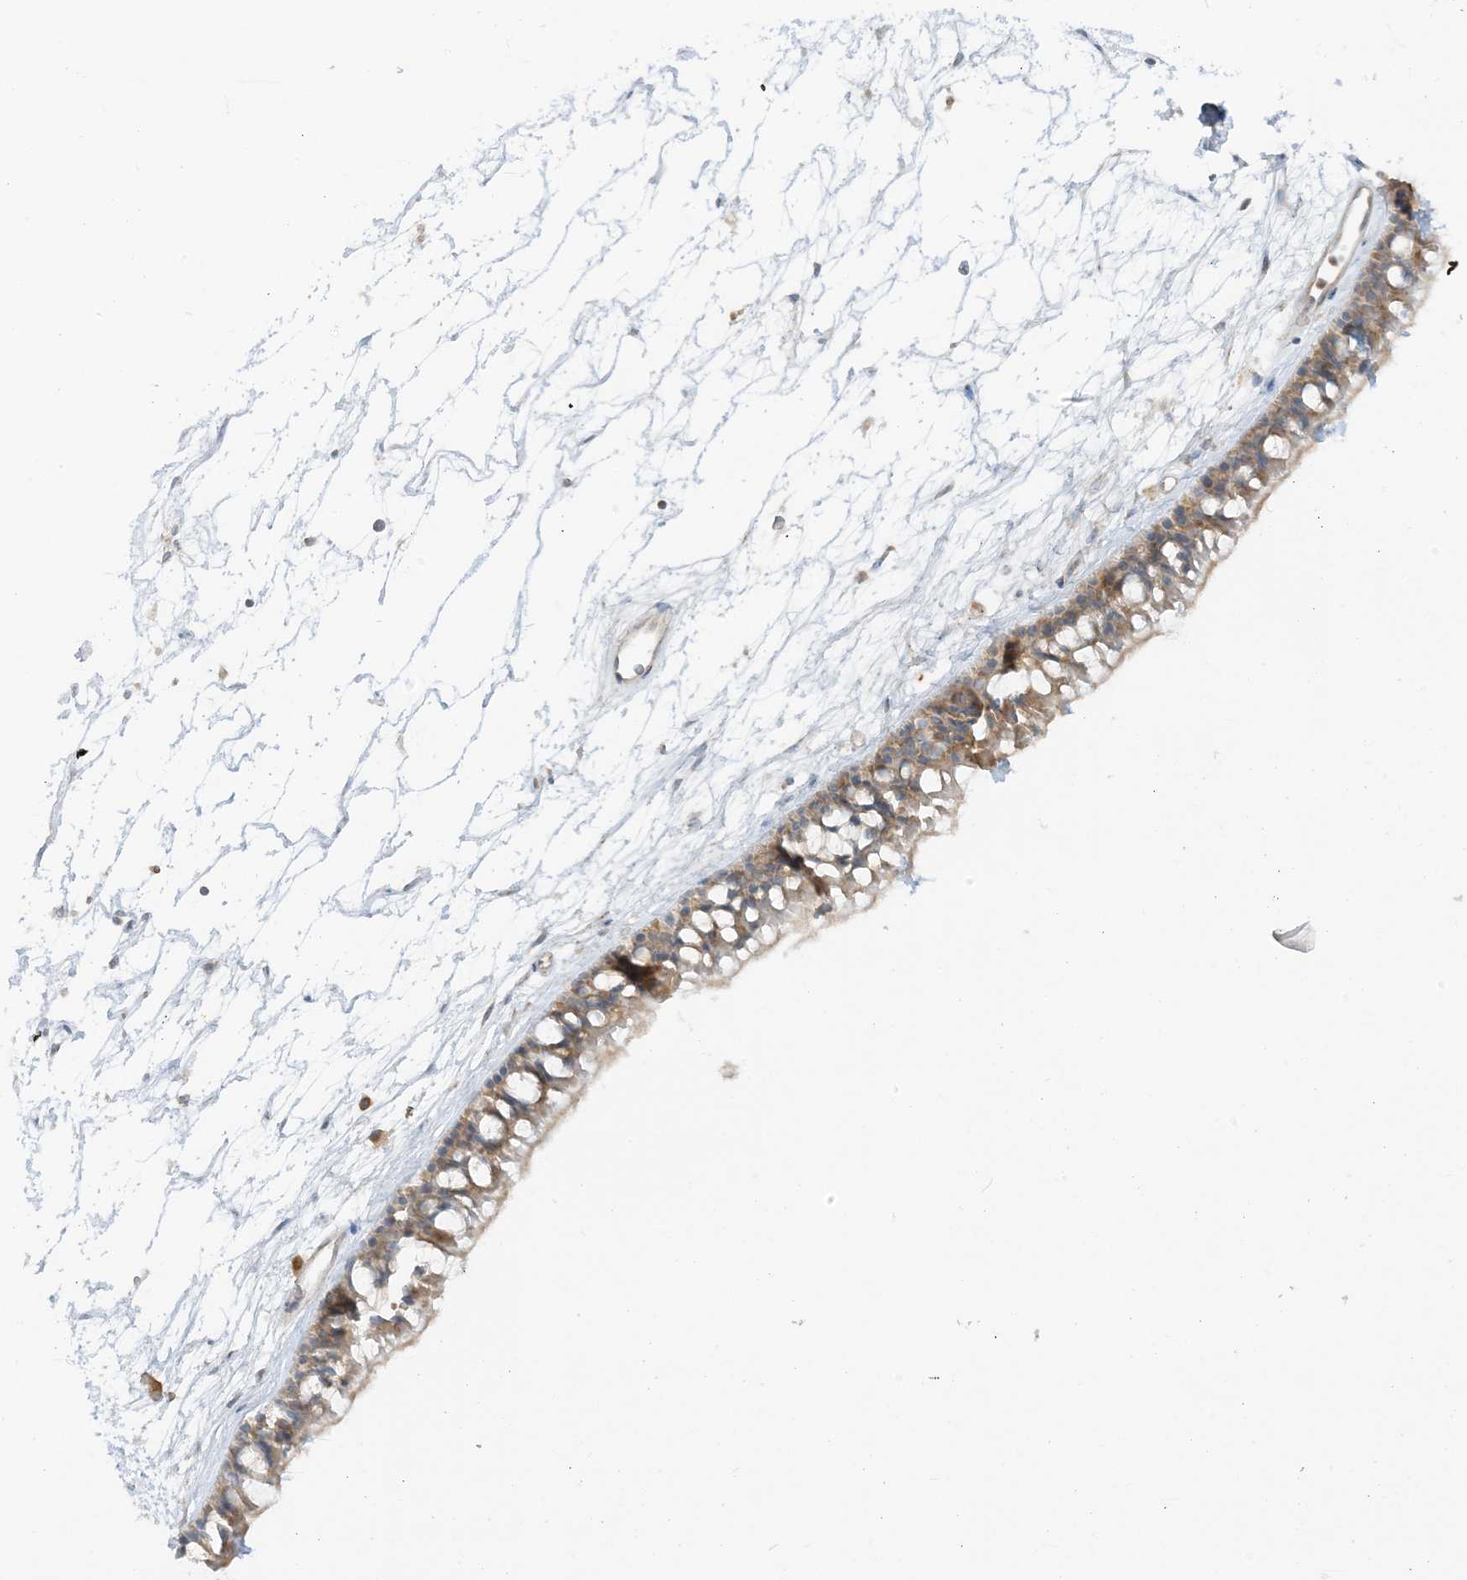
{"staining": {"intensity": "weak", "quantity": ">75%", "location": "cytoplasmic/membranous"}, "tissue": "nasopharynx", "cell_type": "Respiratory epithelial cells", "image_type": "normal", "snomed": [{"axis": "morphology", "description": "Normal tissue, NOS"}, {"axis": "topography", "description": "Nasopharynx"}], "caption": "Protein positivity by immunohistochemistry (IHC) displays weak cytoplasmic/membranous staining in about >75% of respiratory epithelial cells in unremarkable nasopharynx. (IHC, brightfield microscopy, high magnification).", "gene": "RPP40", "patient": {"sex": "male", "age": 64}}